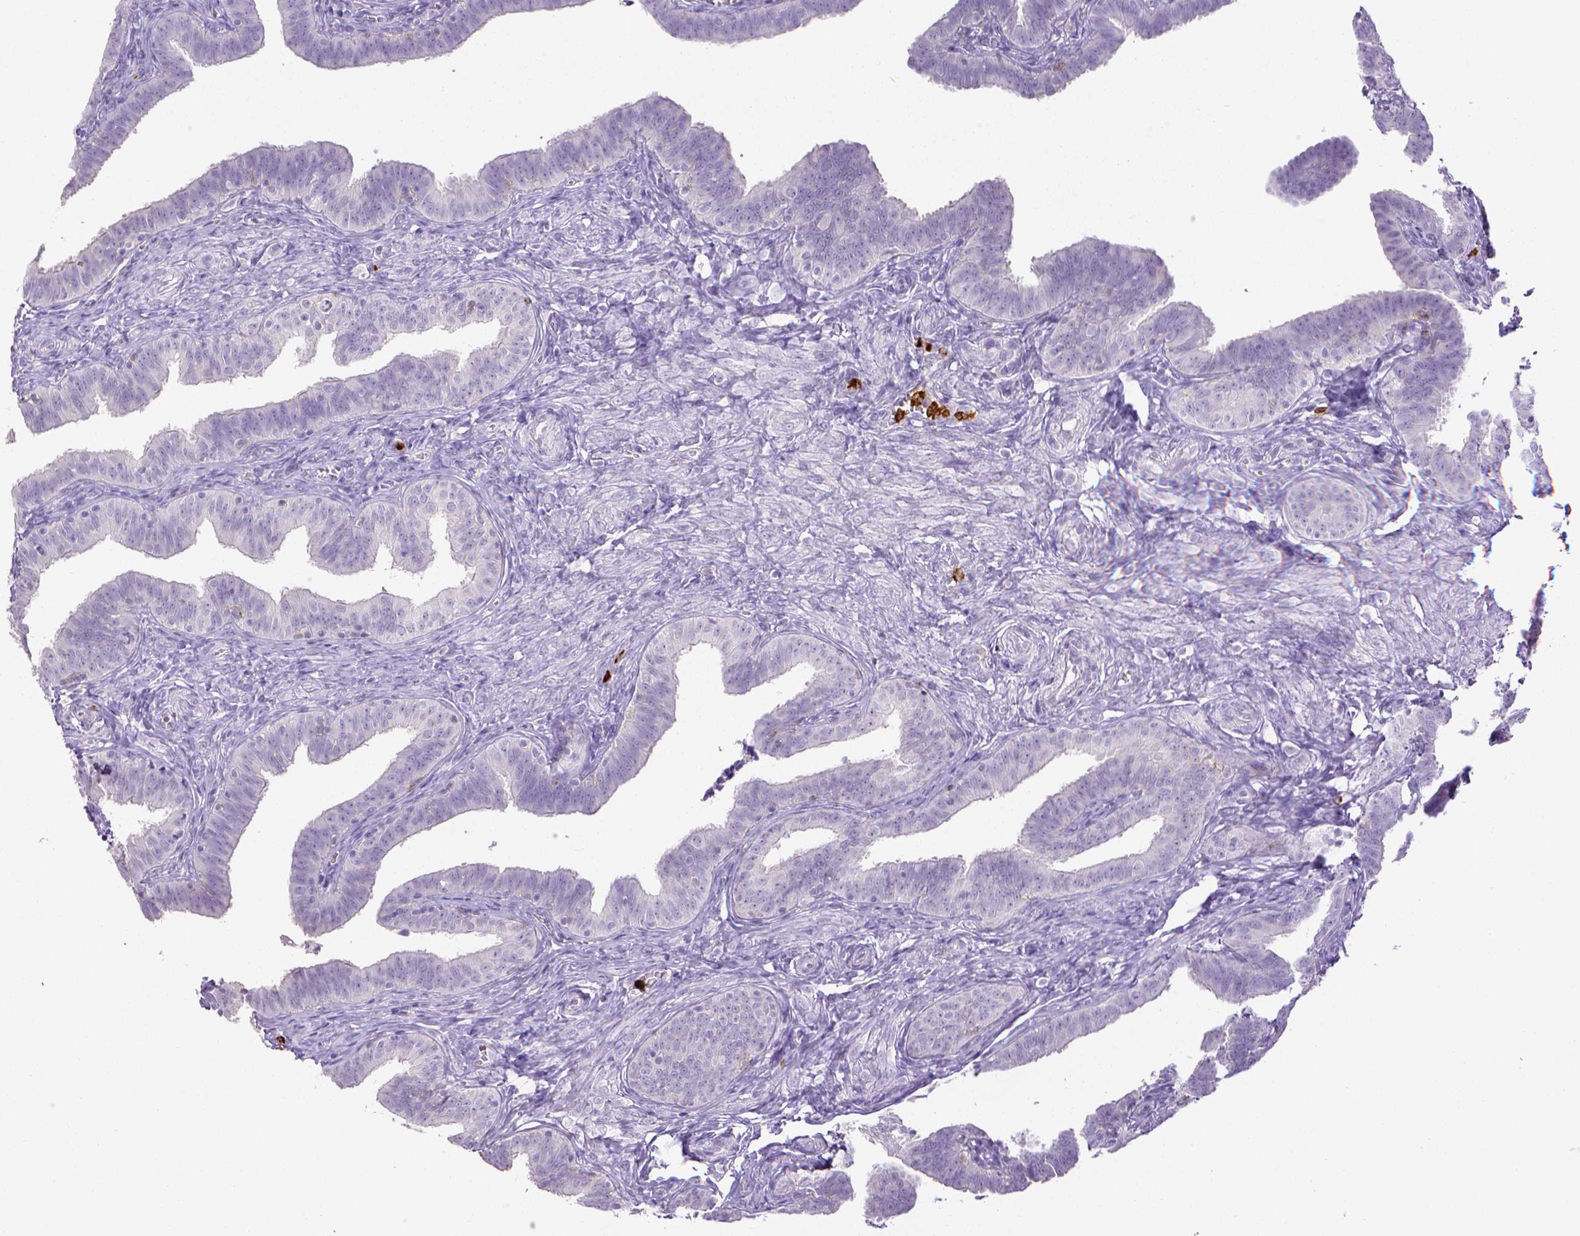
{"staining": {"intensity": "negative", "quantity": "none", "location": "none"}, "tissue": "fallopian tube", "cell_type": "Glandular cells", "image_type": "normal", "snomed": [{"axis": "morphology", "description": "Normal tissue, NOS"}, {"axis": "topography", "description": "Fallopian tube"}], "caption": "DAB immunohistochemical staining of unremarkable human fallopian tube shows no significant expression in glandular cells.", "gene": "ITGAM", "patient": {"sex": "female", "age": 25}}